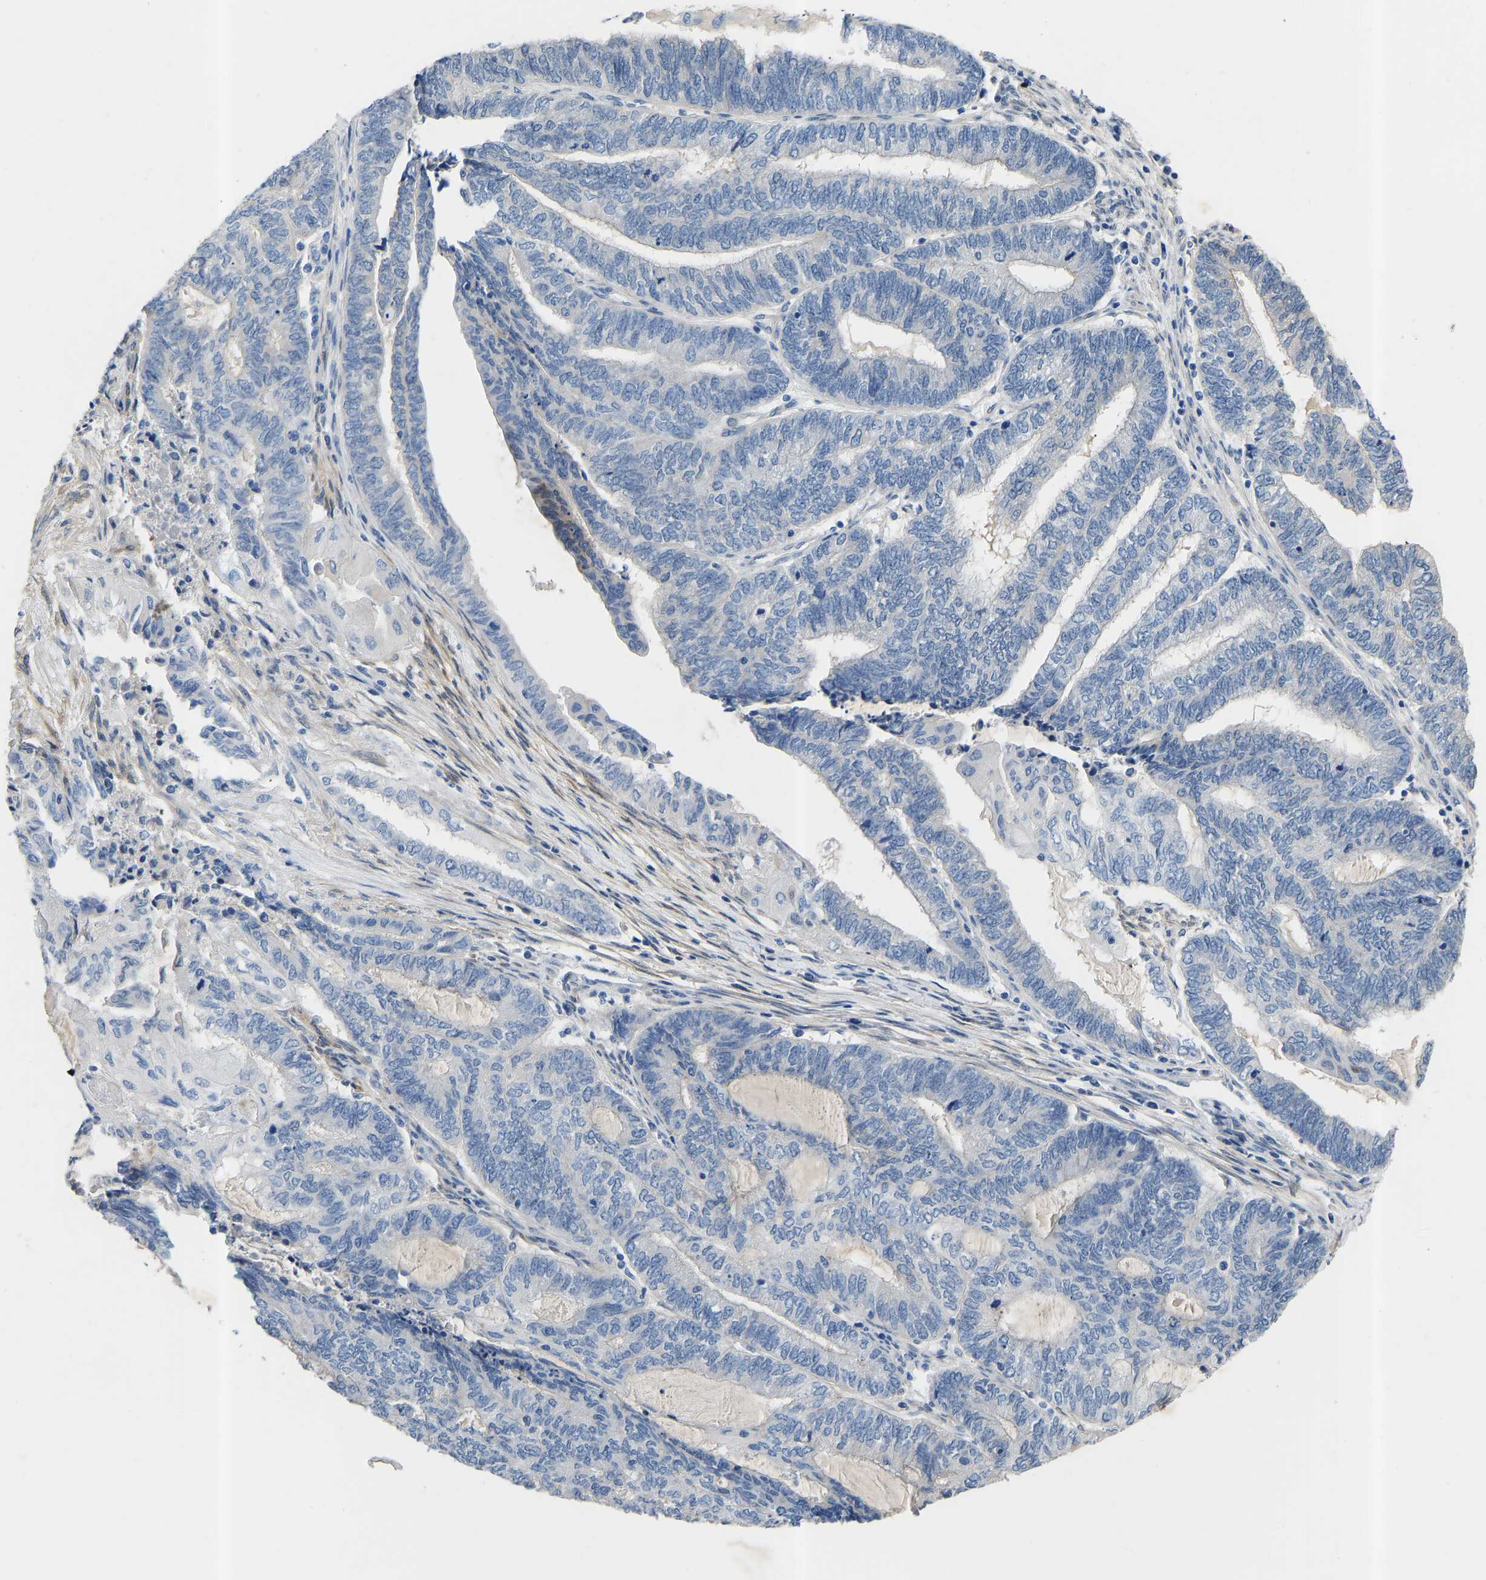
{"staining": {"intensity": "negative", "quantity": "none", "location": "none"}, "tissue": "endometrial cancer", "cell_type": "Tumor cells", "image_type": "cancer", "snomed": [{"axis": "morphology", "description": "Adenocarcinoma, NOS"}, {"axis": "topography", "description": "Uterus"}, {"axis": "topography", "description": "Endometrium"}], "caption": "Immunohistochemistry of adenocarcinoma (endometrial) demonstrates no expression in tumor cells.", "gene": "RBP1", "patient": {"sex": "female", "age": 70}}